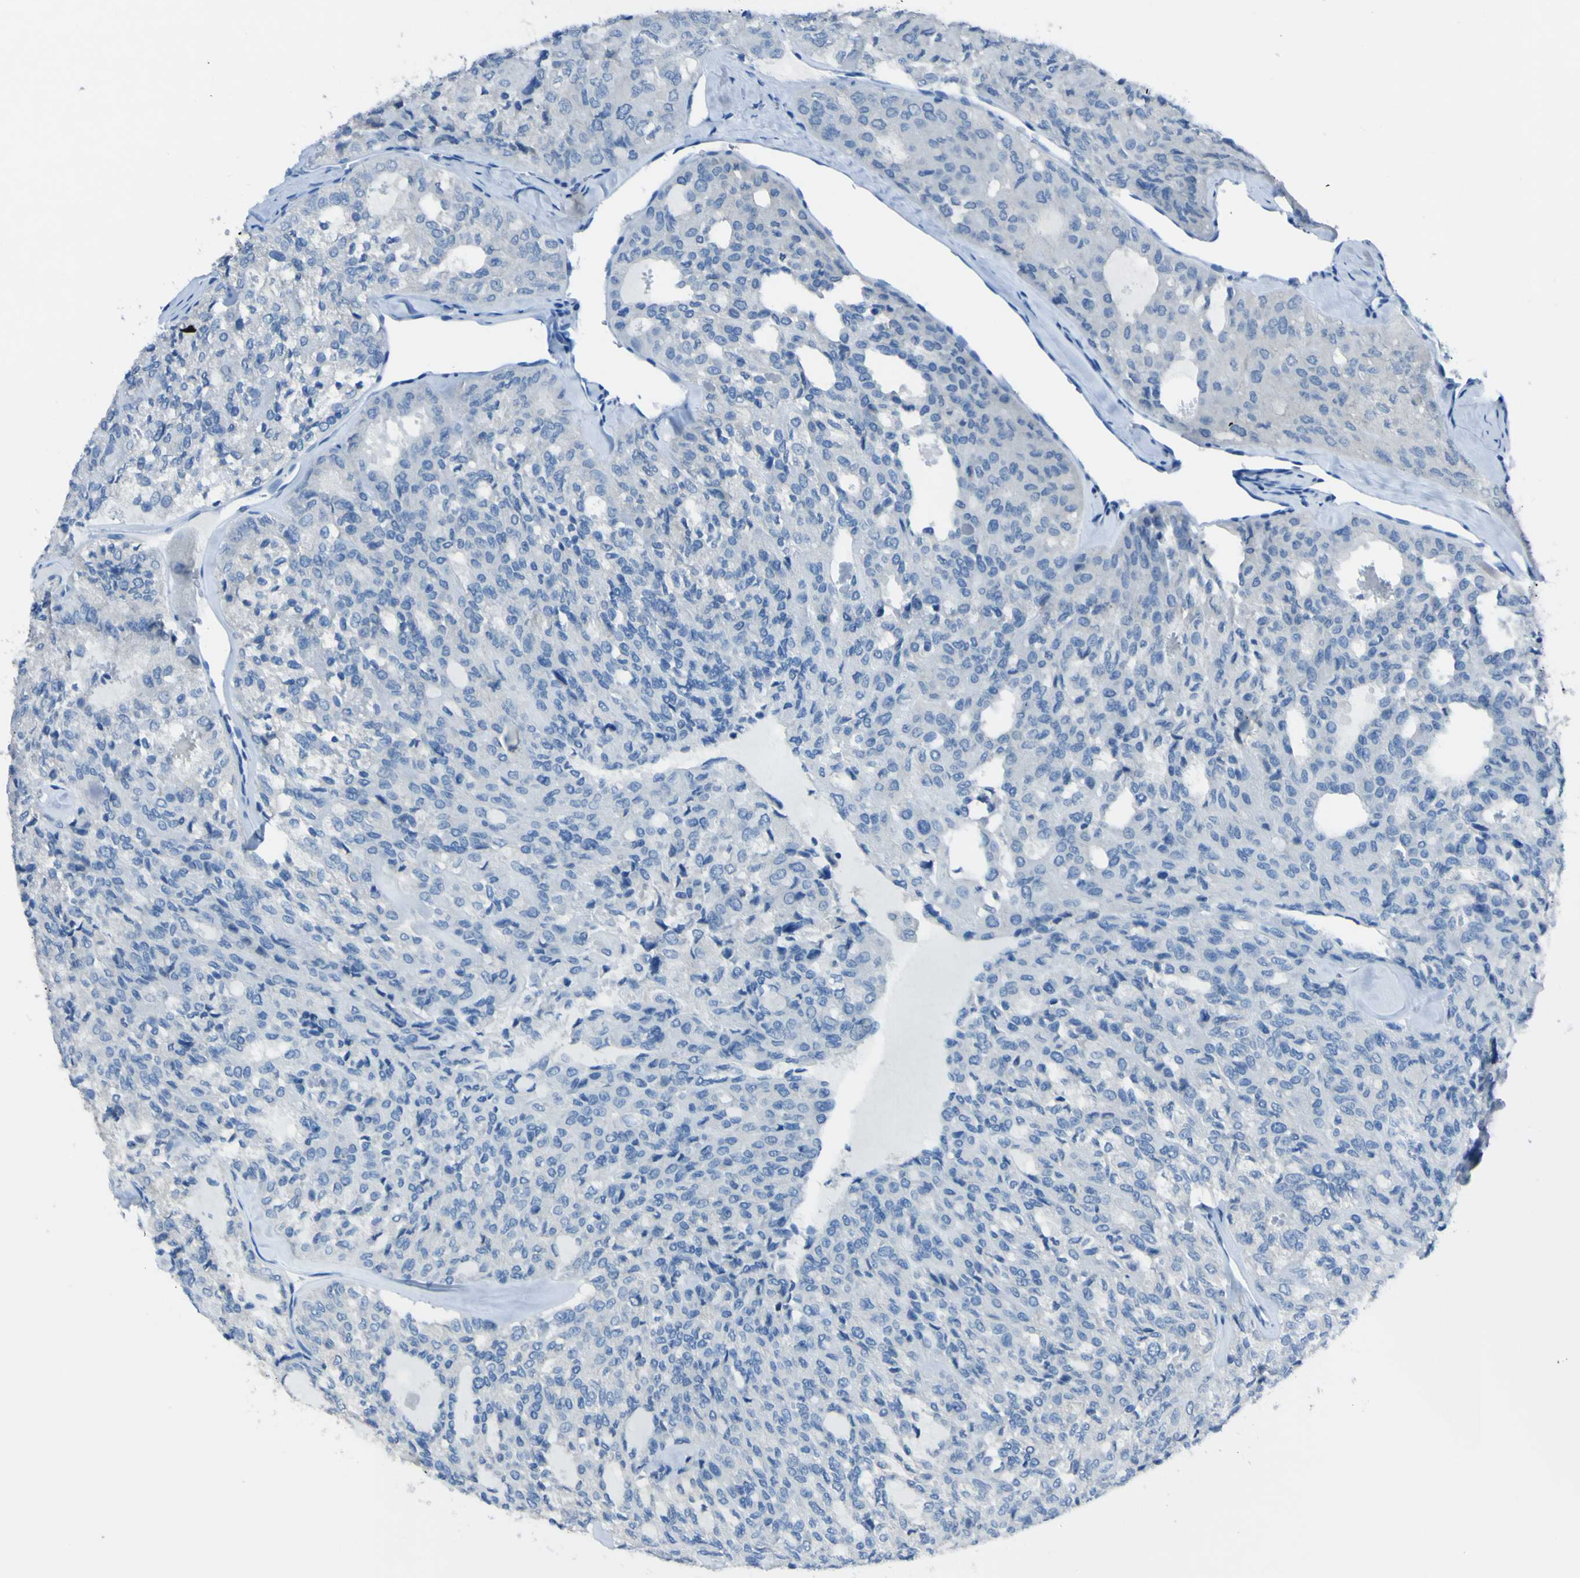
{"staining": {"intensity": "negative", "quantity": "none", "location": "none"}, "tissue": "thyroid cancer", "cell_type": "Tumor cells", "image_type": "cancer", "snomed": [{"axis": "morphology", "description": "Follicular adenoma carcinoma, NOS"}, {"axis": "topography", "description": "Thyroid gland"}], "caption": "This is a micrograph of immunohistochemistry (IHC) staining of thyroid cancer, which shows no expression in tumor cells.", "gene": "PHKG1", "patient": {"sex": "male", "age": 75}}